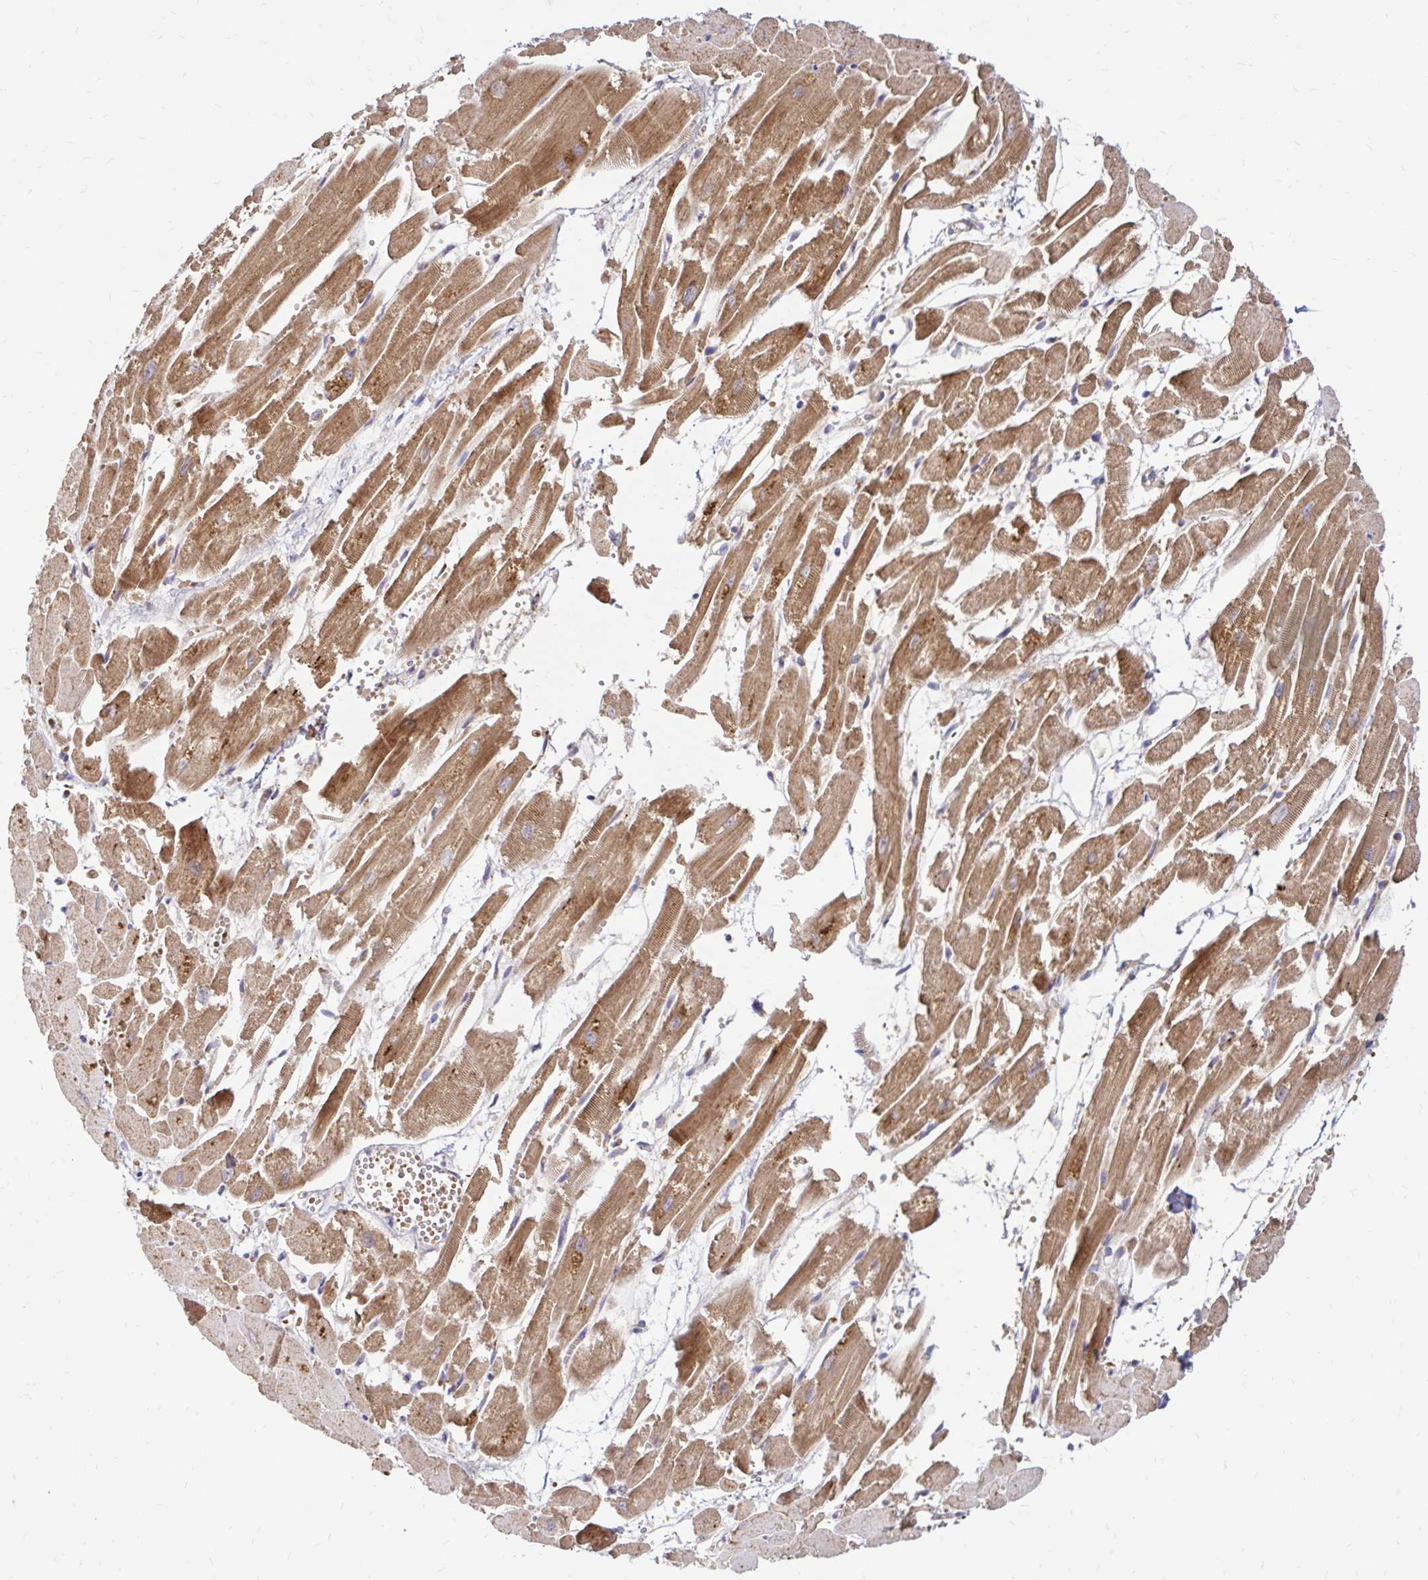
{"staining": {"intensity": "moderate", "quantity": ">75%", "location": "cytoplasmic/membranous"}, "tissue": "heart muscle", "cell_type": "Cardiomyocytes", "image_type": "normal", "snomed": [{"axis": "morphology", "description": "Normal tissue, NOS"}, {"axis": "topography", "description": "Heart"}], "caption": "A high-resolution image shows immunohistochemistry staining of benign heart muscle, which displays moderate cytoplasmic/membranous positivity in about >75% of cardiomyocytes.", "gene": "ARHGEF37", "patient": {"sex": "female", "age": 52}}